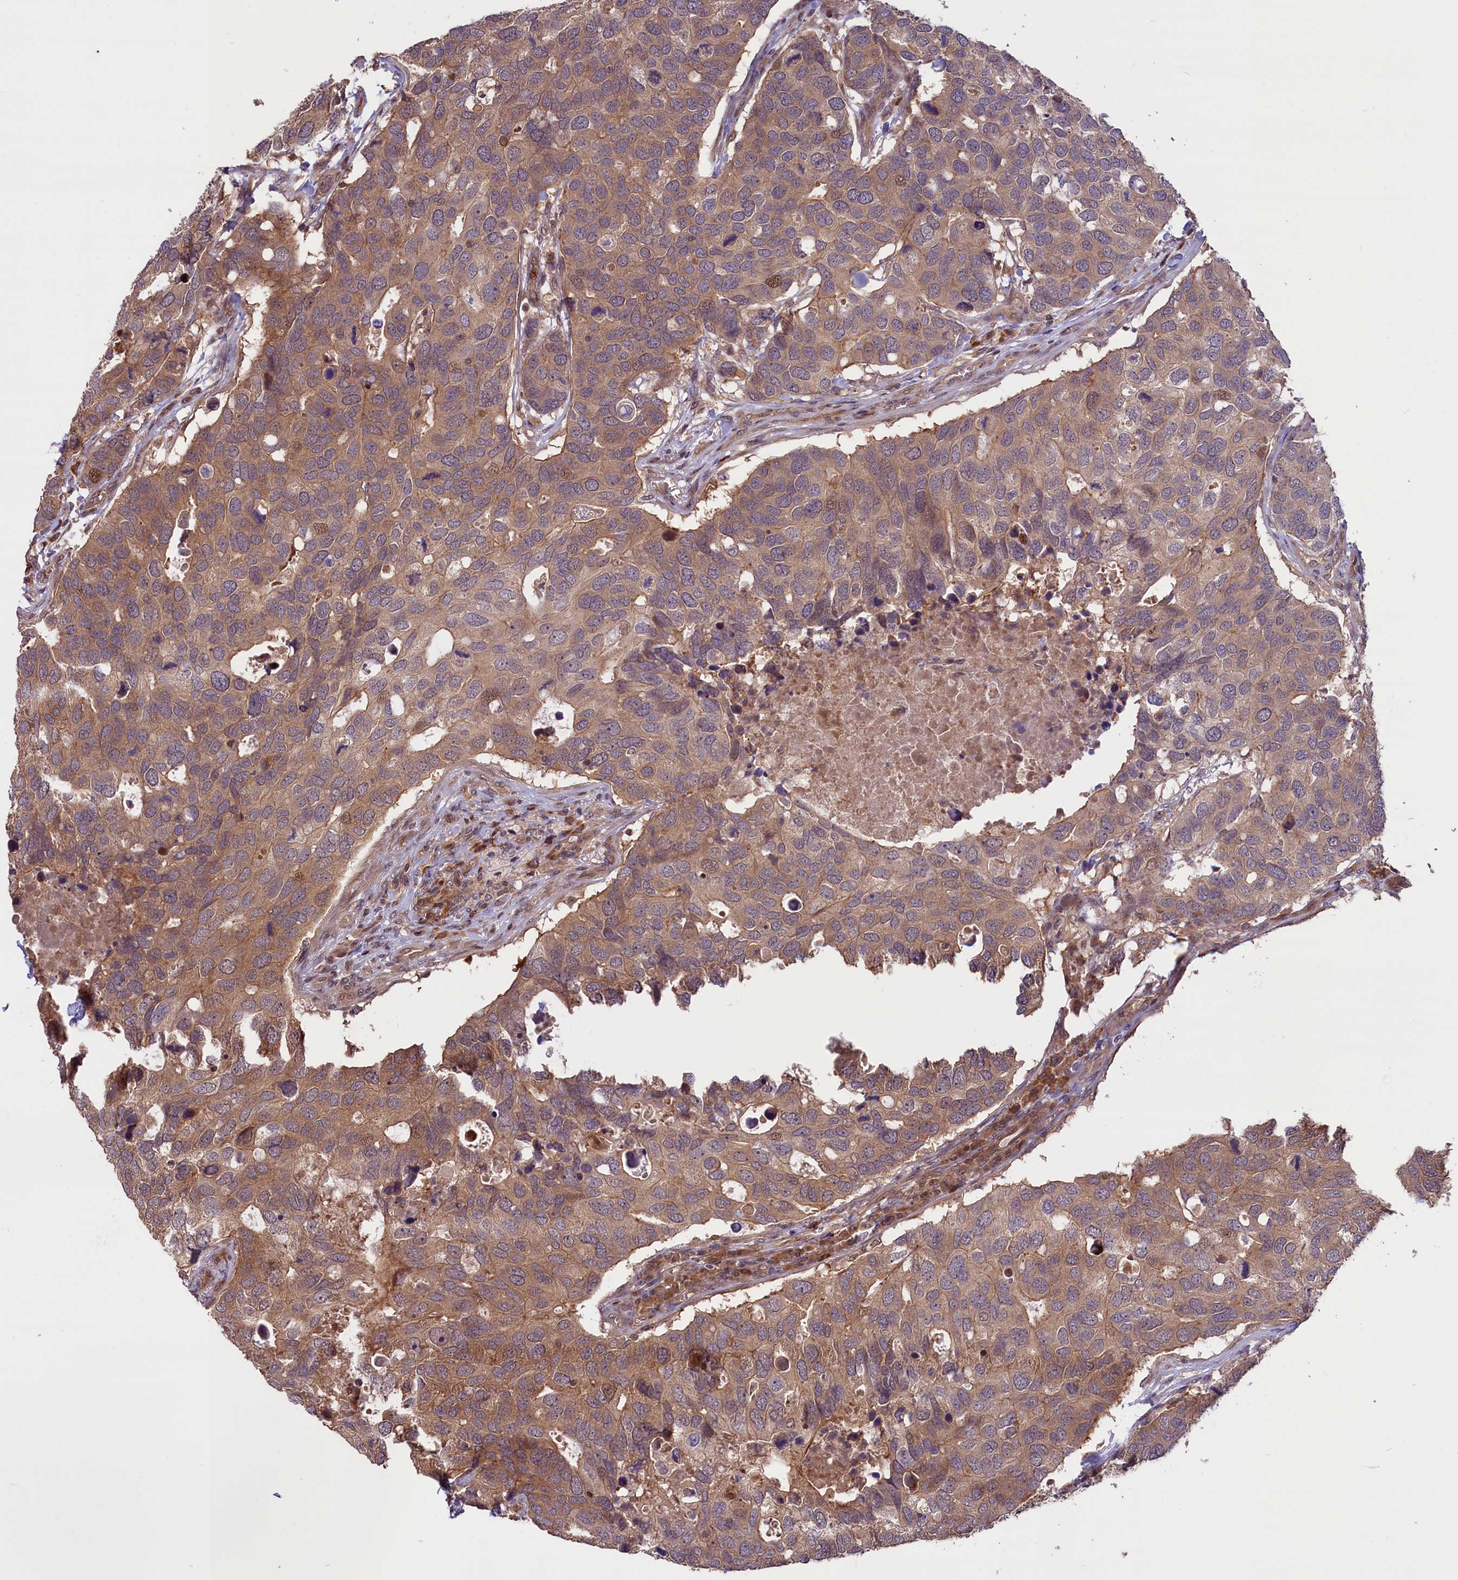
{"staining": {"intensity": "weak", "quantity": "25%-75%", "location": "cytoplasmic/membranous,nuclear"}, "tissue": "breast cancer", "cell_type": "Tumor cells", "image_type": "cancer", "snomed": [{"axis": "morphology", "description": "Duct carcinoma"}, {"axis": "topography", "description": "Breast"}], "caption": "A micrograph of human invasive ductal carcinoma (breast) stained for a protein reveals weak cytoplasmic/membranous and nuclear brown staining in tumor cells. The staining was performed using DAB (3,3'-diaminobenzidine) to visualize the protein expression in brown, while the nuclei were stained in blue with hematoxylin (Magnification: 20x).", "gene": "RIC8A", "patient": {"sex": "female", "age": 83}}